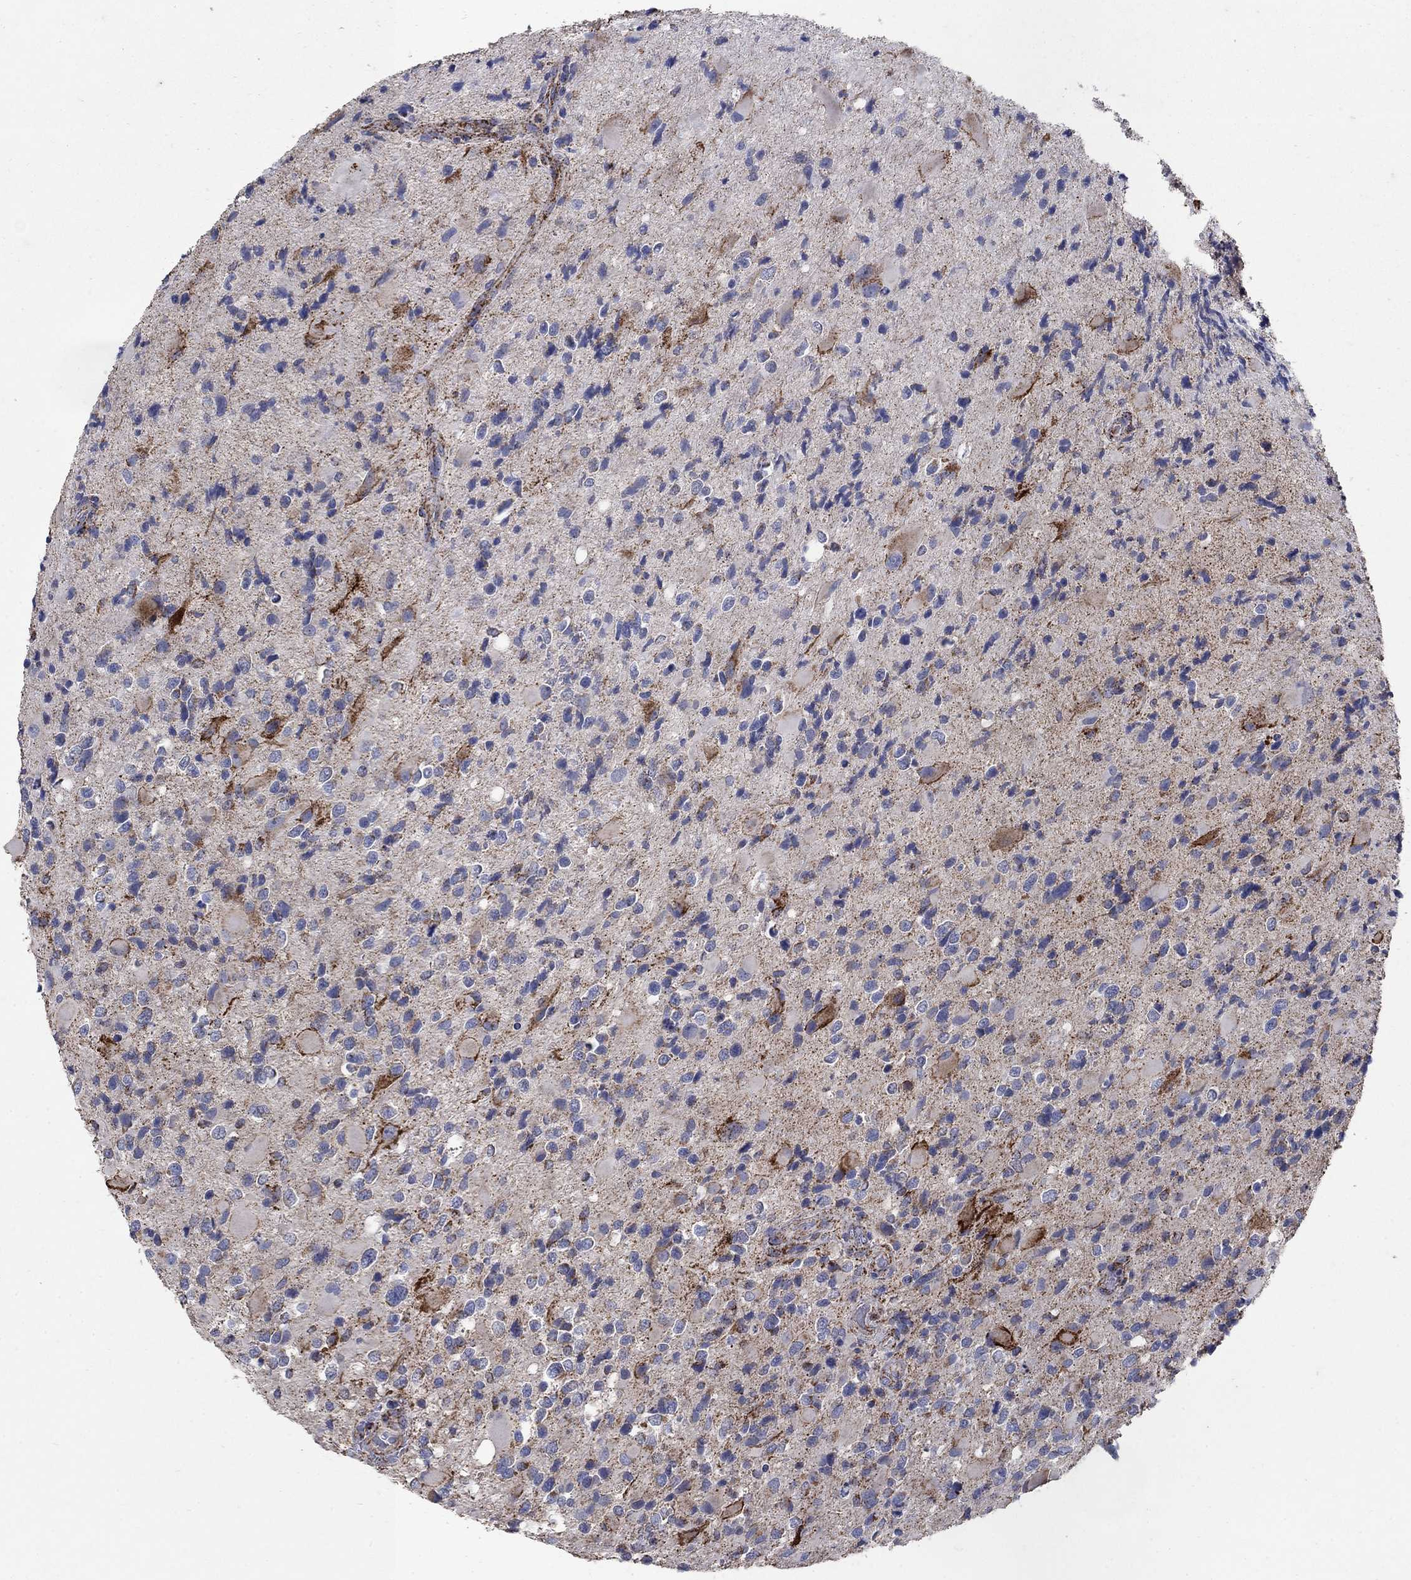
{"staining": {"intensity": "moderate", "quantity": "<25%", "location": "cytoplasmic/membranous"}, "tissue": "glioma", "cell_type": "Tumor cells", "image_type": "cancer", "snomed": [{"axis": "morphology", "description": "Glioma, malignant, Low grade"}, {"axis": "topography", "description": "Brain"}], "caption": "Malignant glioma (low-grade) stained with DAB (3,3'-diaminobenzidine) immunohistochemistry (IHC) displays low levels of moderate cytoplasmic/membranous positivity in approximately <25% of tumor cells. The staining was performed using DAB (3,3'-diaminobenzidine), with brown indicating positive protein expression. Nuclei are stained blue with hematoxylin.", "gene": "PNPLA2", "patient": {"sex": "female", "age": 32}}